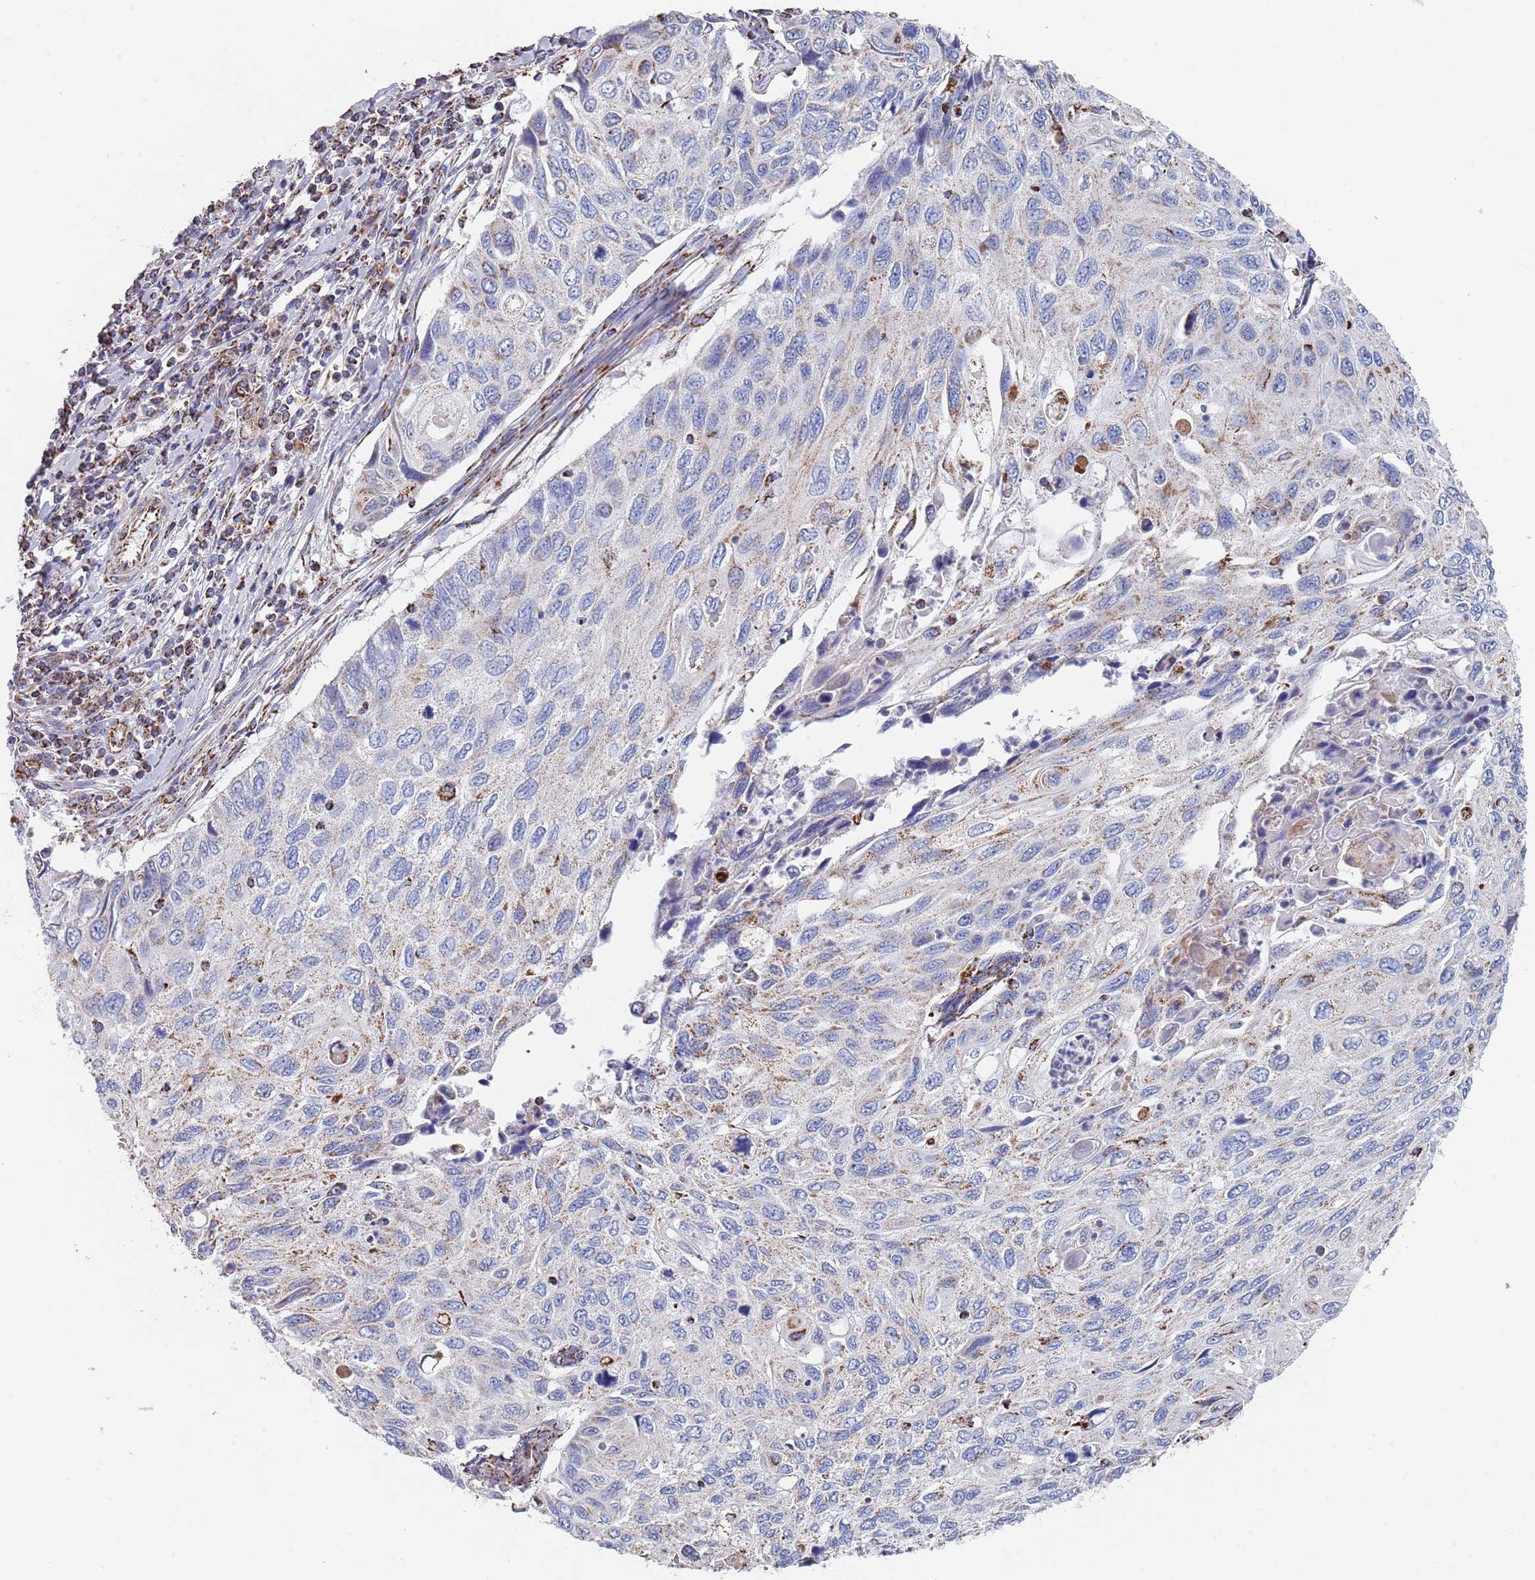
{"staining": {"intensity": "weak", "quantity": "25%-75%", "location": "cytoplasmic/membranous"}, "tissue": "cervical cancer", "cell_type": "Tumor cells", "image_type": "cancer", "snomed": [{"axis": "morphology", "description": "Squamous cell carcinoma, NOS"}, {"axis": "topography", "description": "Cervix"}], "caption": "Cervical cancer stained with immunohistochemistry exhibits weak cytoplasmic/membranous expression in about 25%-75% of tumor cells.", "gene": "PGP", "patient": {"sex": "female", "age": 70}}